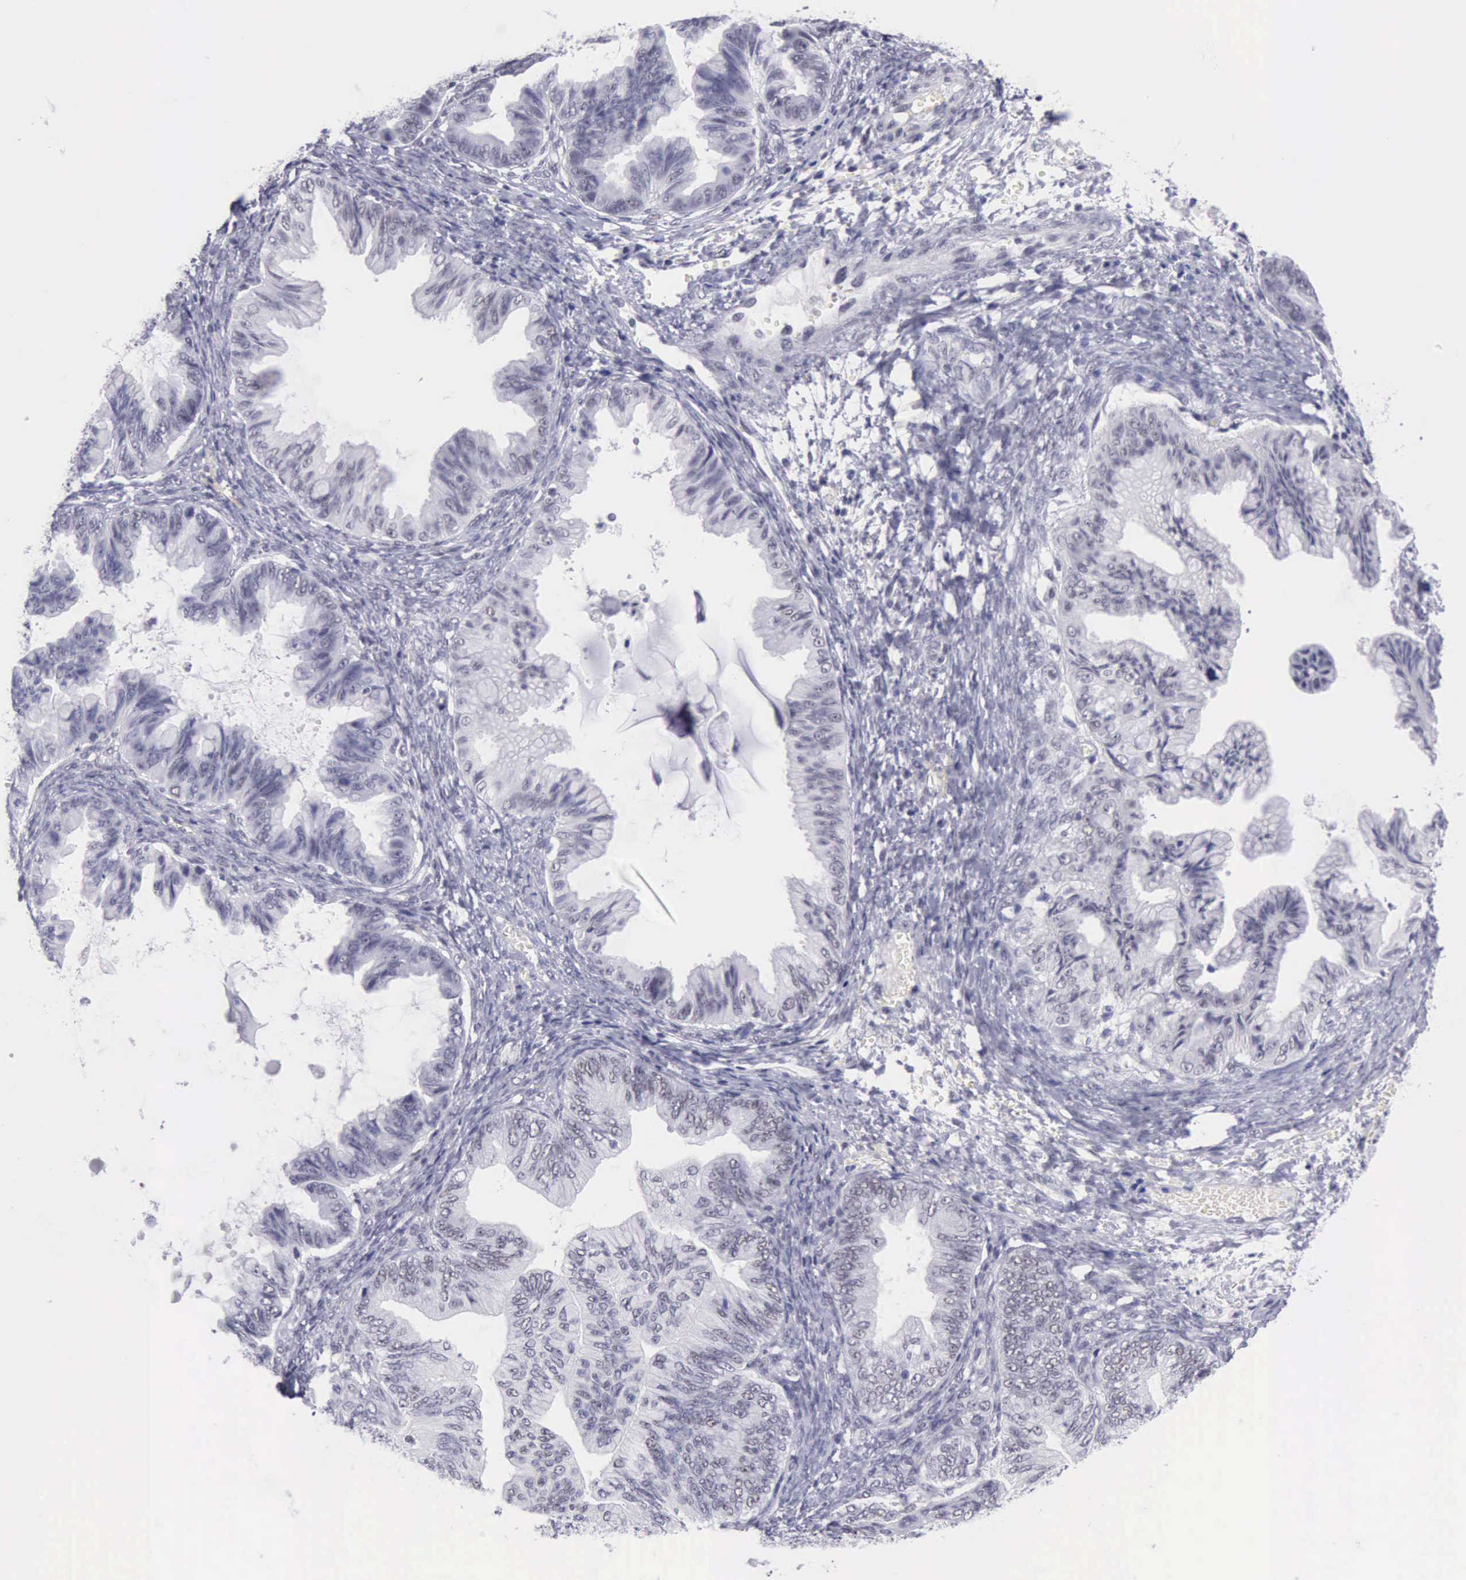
{"staining": {"intensity": "negative", "quantity": "none", "location": "none"}, "tissue": "ovarian cancer", "cell_type": "Tumor cells", "image_type": "cancer", "snomed": [{"axis": "morphology", "description": "Cystadenocarcinoma, mucinous, NOS"}, {"axis": "topography", "description": "Ovary"}], "caption": "Immunohistochemical staining of human mucinous cystadenocarcinoma (ovarian) demonstrates no significant staining in tumor cells.", "gene": "EP300", "patient": {"sex": "female", "age": 36}}